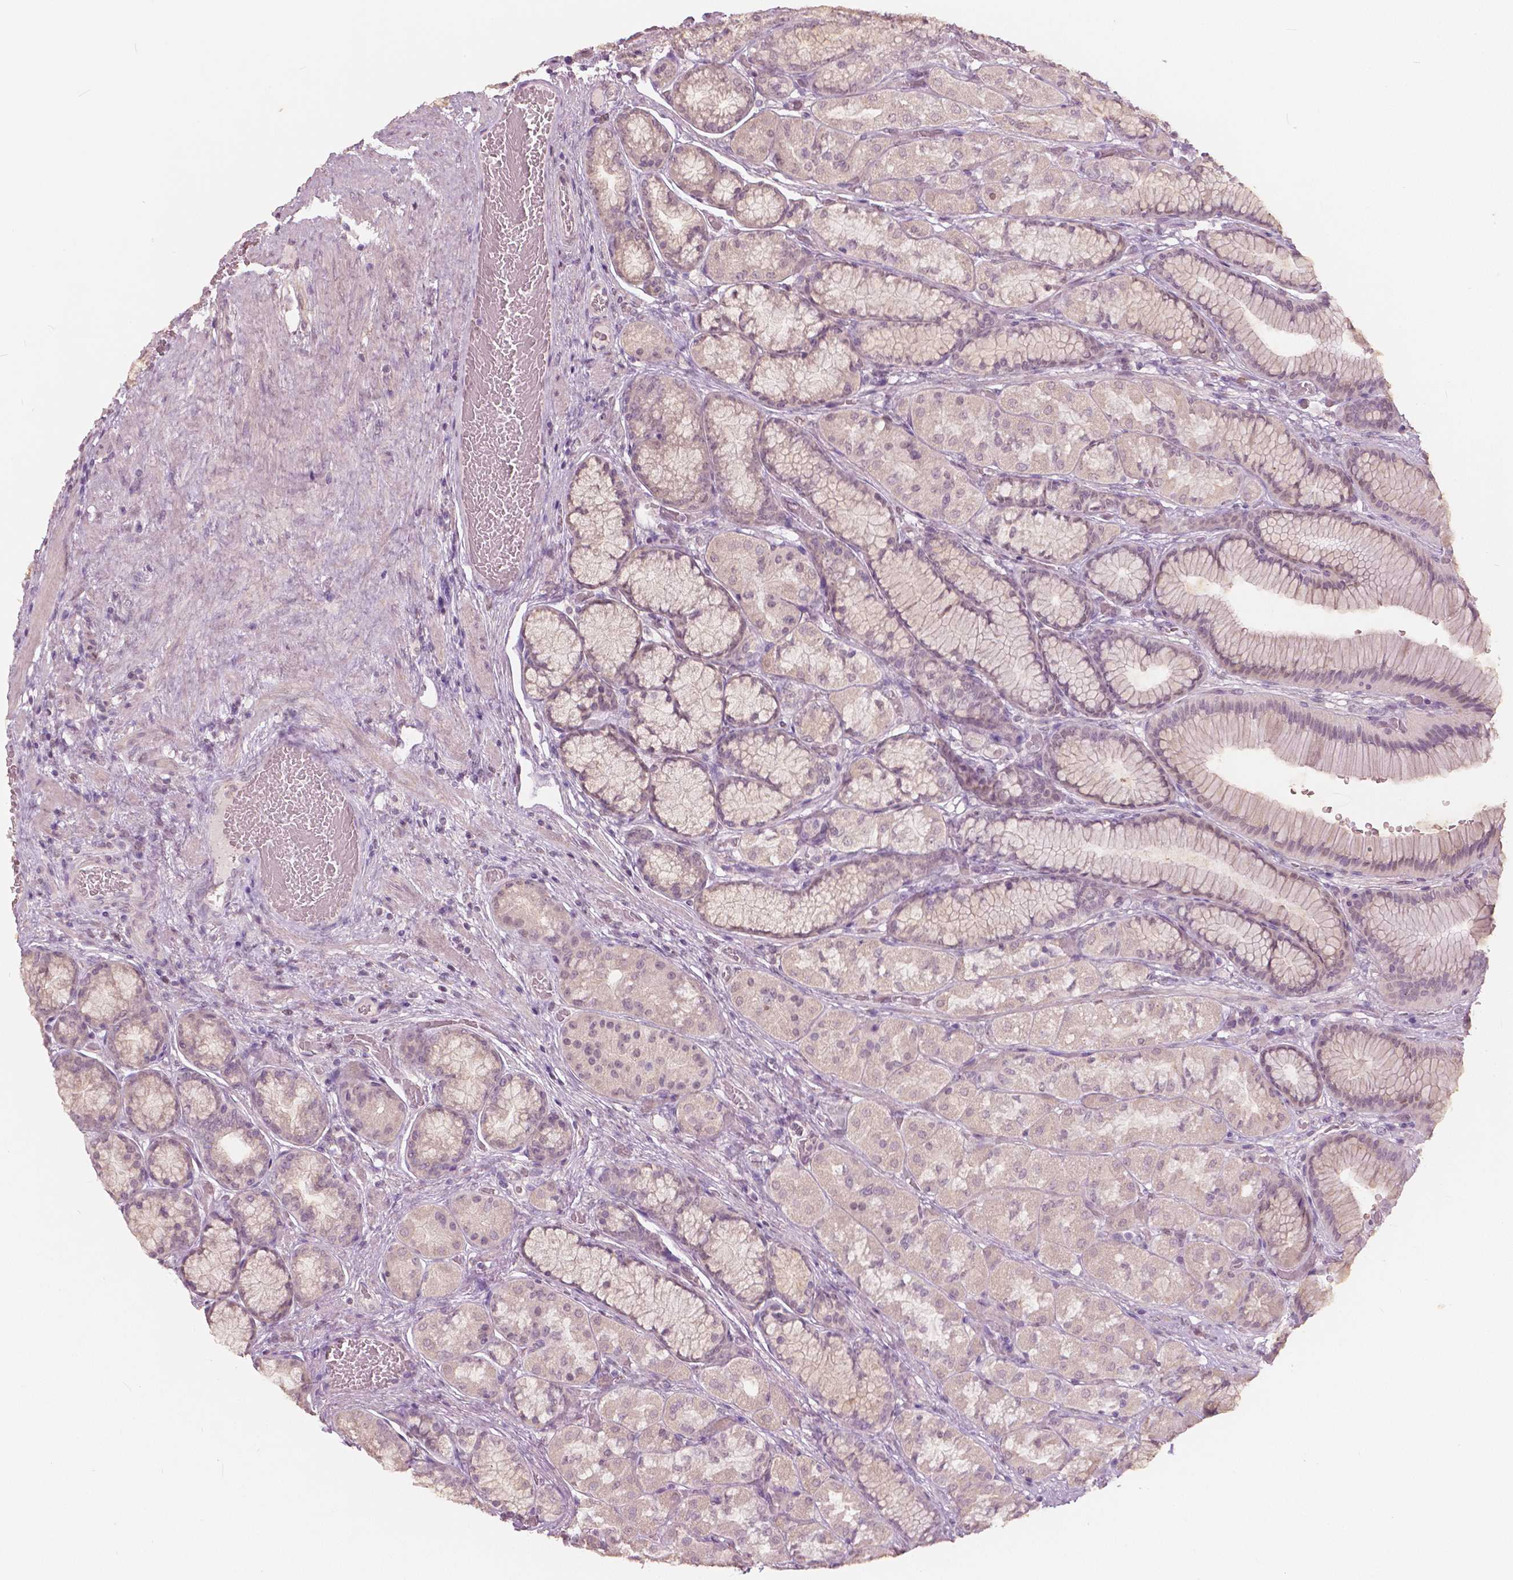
{"staining": {"intensity": "weak", "quantity": "<25%", "location": "cytoplasmic/membranous,nuclear"}, "tissue": "stomach", "cell_type": "Glandular cells", "image_type": "normal", "snomed": [{"axis": "morphology", "description": "Normal tissue, NOS"}, {"axis": "morphology", "description": "Adenocarcinoma, NOS"}, {"axis": "morphology", "description": "Adenocarcinoma, High grade"}, {"axis": "topography", "description": "Stomach, upper"}, {"axis": "topography", "description": "Stomach"}], "caption": "DAB (3,3'-diaminobenzidine) immunohistochemical staining of benign stomach reveals no significant positivity in glandular cells.", "gene": "NANOG", "patient": {"sex": "female", "age": 65}}